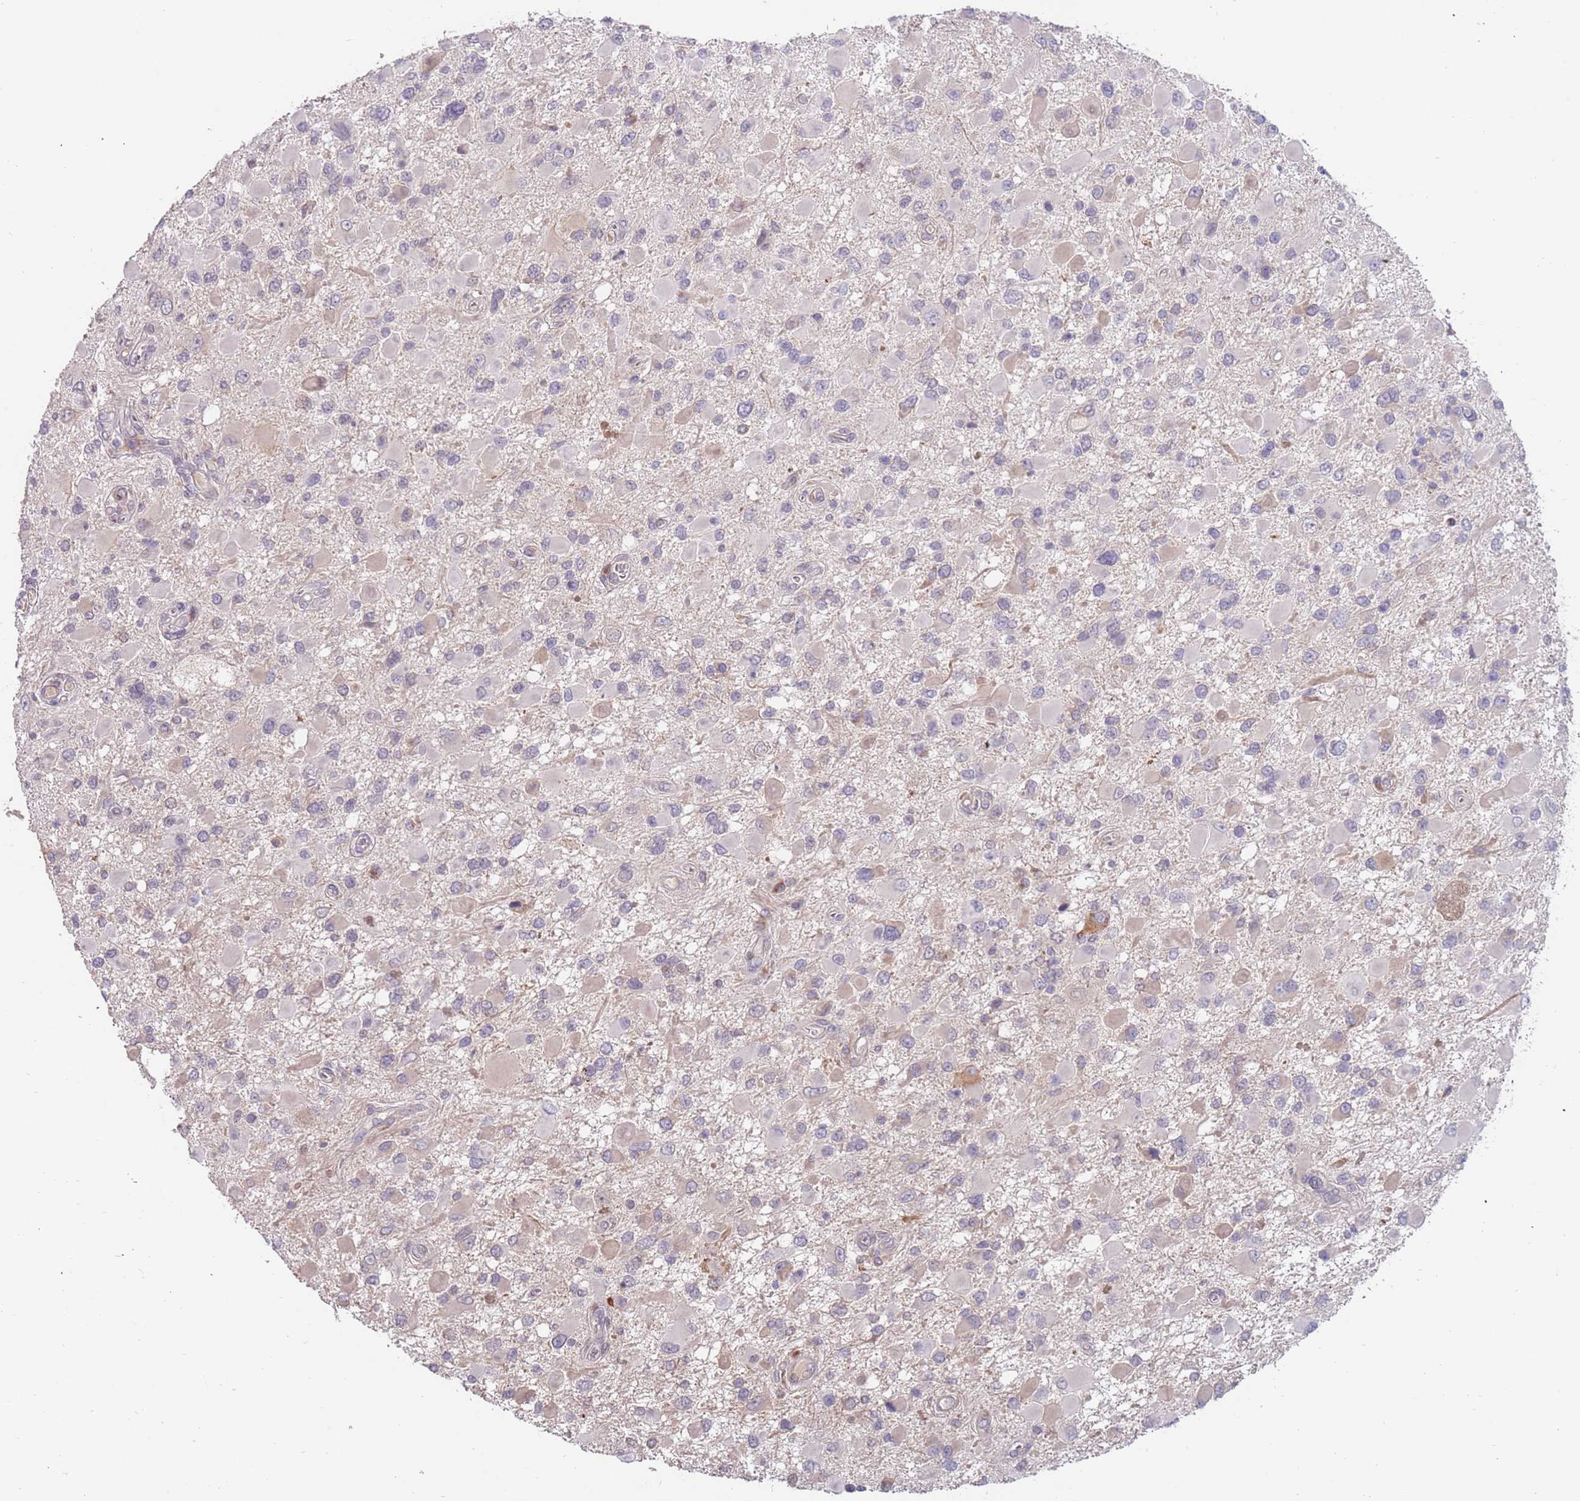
{"staining": {"intensity": "negative", "quantity": "none", "location": "none"}, "tissue": "glioma", "cell_type": "Tumor cells", "image_type": "cancer", "snomed": [{"axis": "morphology", "description": "Glioma, malignant, High grade"}, {"axis": "topography", "description": "Brain"}], "caption": "An image of malignant glioma (high-grade) stained for a protein exhibits no brown staining in tumor cells.", "gene": "ZNF746", "patient": {"sex": "male", "age": 53}}